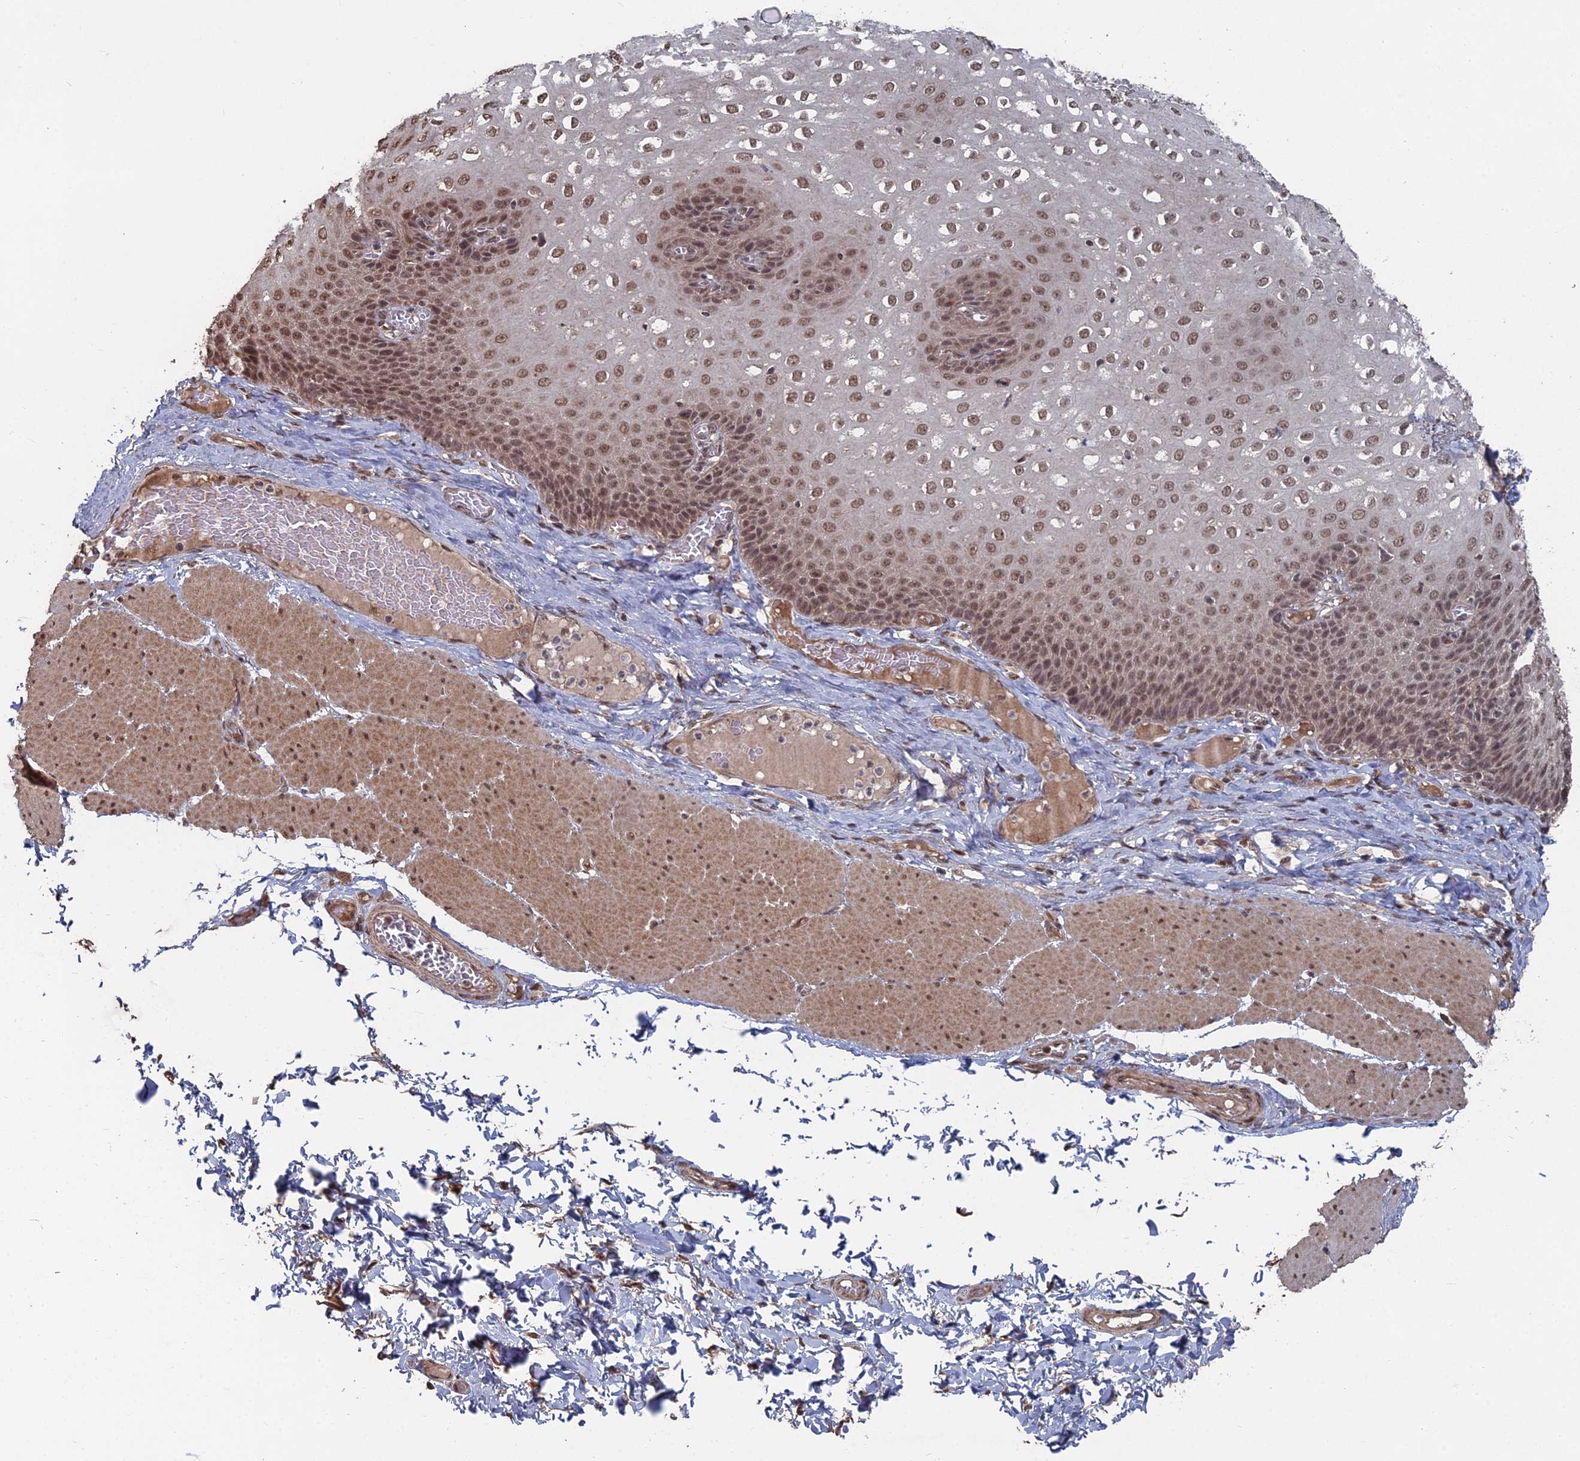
{"staining": {"intensity": "moderate", "quantity": ">75%", "location": "nuclear"}, "tissue": "esophagus", "cell_type": "Squamous epithelial cells", "image_type": "normal", "snomed": [{"axis": "morphology", "description": "Normal tissue, NOS"}, {"axis": "topography", "description": "Esophagus"}], "caption": "Brown immunohistochemical staining in benign human esophagus reveals moderate nuclear positivity in about >75% of squamous epithelial cells. The staining is performed using DAB (3,3'-diaminobenzidine) brown chromogen to label protein expression. The nuclei are counter-stained blue using hematoxylin.", "gene": "CCNP", "patient": {"sex": "male", "age": 60}}